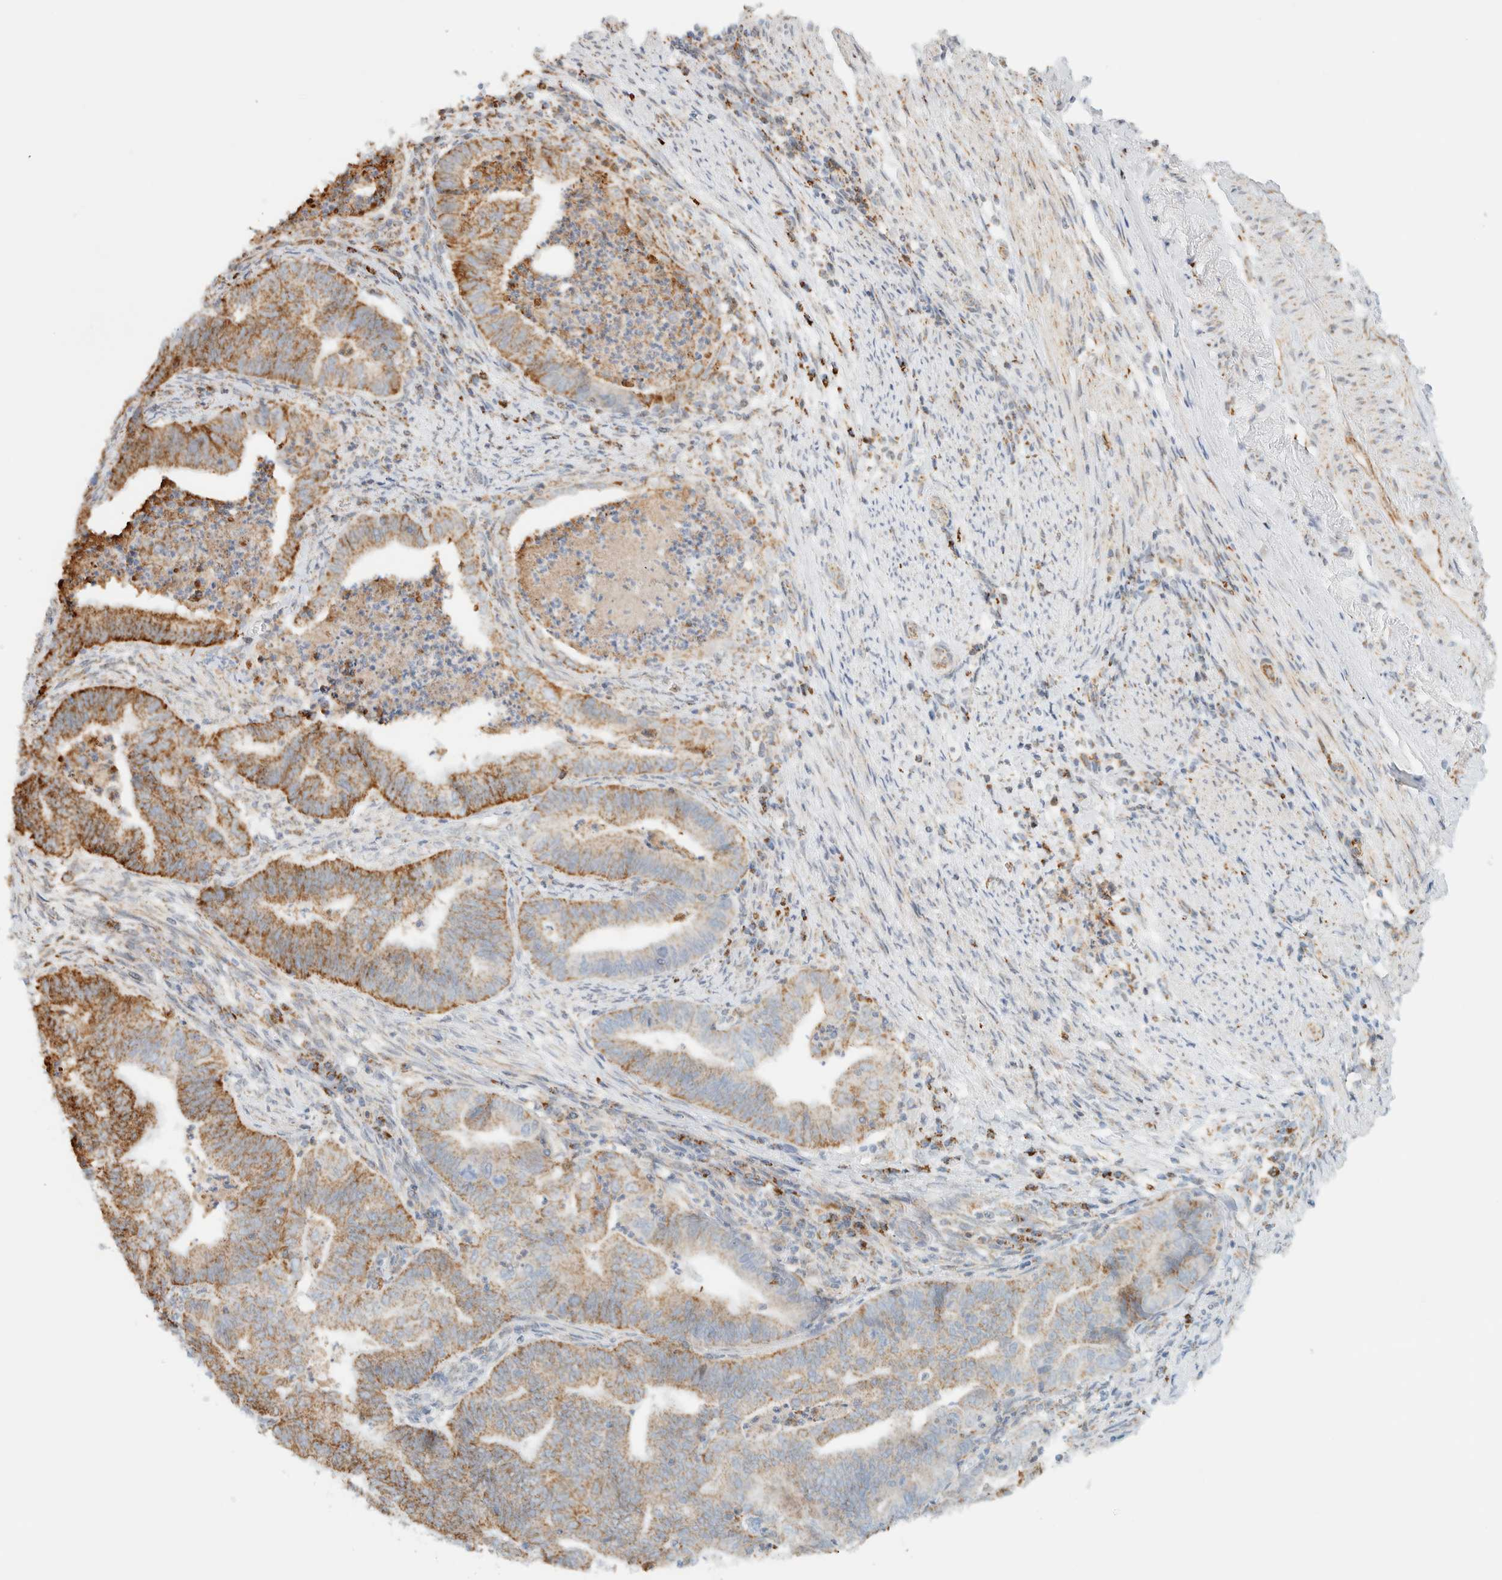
{"staining": {"intensity": "moderate", "quantity": ">75%", "location": "cytoplasmic/membranous"}, "tissue": "endometrial cancer", "cell_type": "Tumor cells", "image_type": "cancer", "snomed": [{"axis": "morphology", "description": "Polyp, NOS"}, {"axis": "morphology", "description": "Adenocarcinoma, NOS"}, {"axis": "morphology", "description": "Adenoma, NOS"}, {"axis": "topography", "description": "Endometrium"}], "caption": "This photomicrograph reveals endometrial cancer (polyp) stained with immunohistochemistry (IHC) to label a protein in brown. The cytoplasmic/membranous of tumor cells show moderate positivity for the protein. Nuclei are counter-stained blue.", "gene": "KIFAP3", "patient": {"sex": "female", "age": 79}}